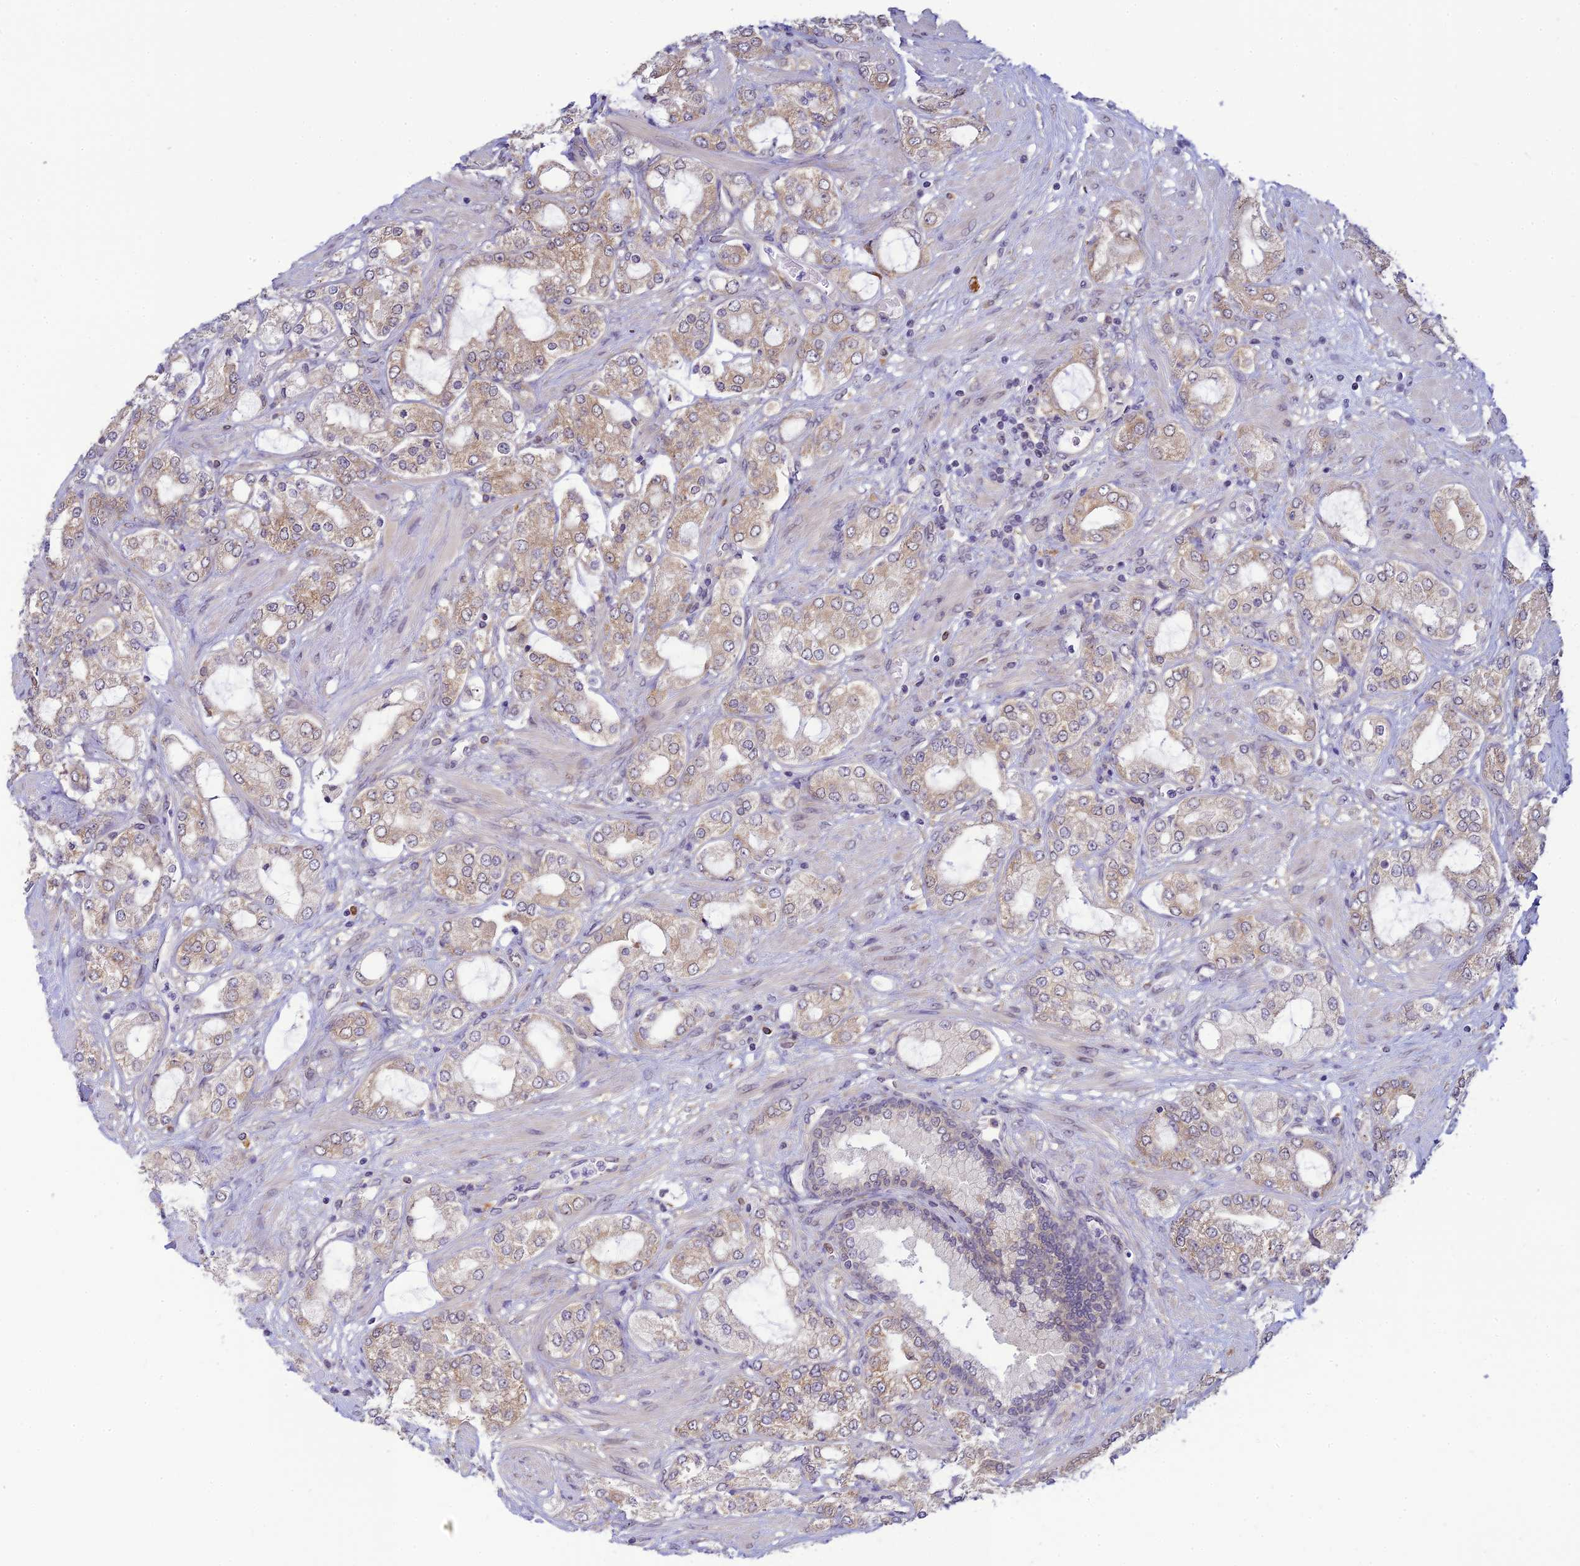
{"staining": {"intensity": "weak", "quantity": "25%-75%", "location": "cytoplasmic/membranous"}, "tissue": "prostate cancer", "cell_type": "Tumor cells", "image_type": "cancer", "snomed": [{"axis": "morphology", "description": "Adenocarcinoma, High grade"}, {"axis": "topography", "description": "Prostate"}], "caption": "The micrograph exhibits immunohistochemical staining of prostate cancer (adenocarcinoma (high-grade)). There is weak cytoplasmic/membranous expression is present in about 25%-75% of tumor cells. The staining was performed using DAB, with brown indicating positive protein expression. Nuclei are stained blue with hematoxylin.", "gene": "SKIC8", "patient": {"sex": "male", "age": 64}}